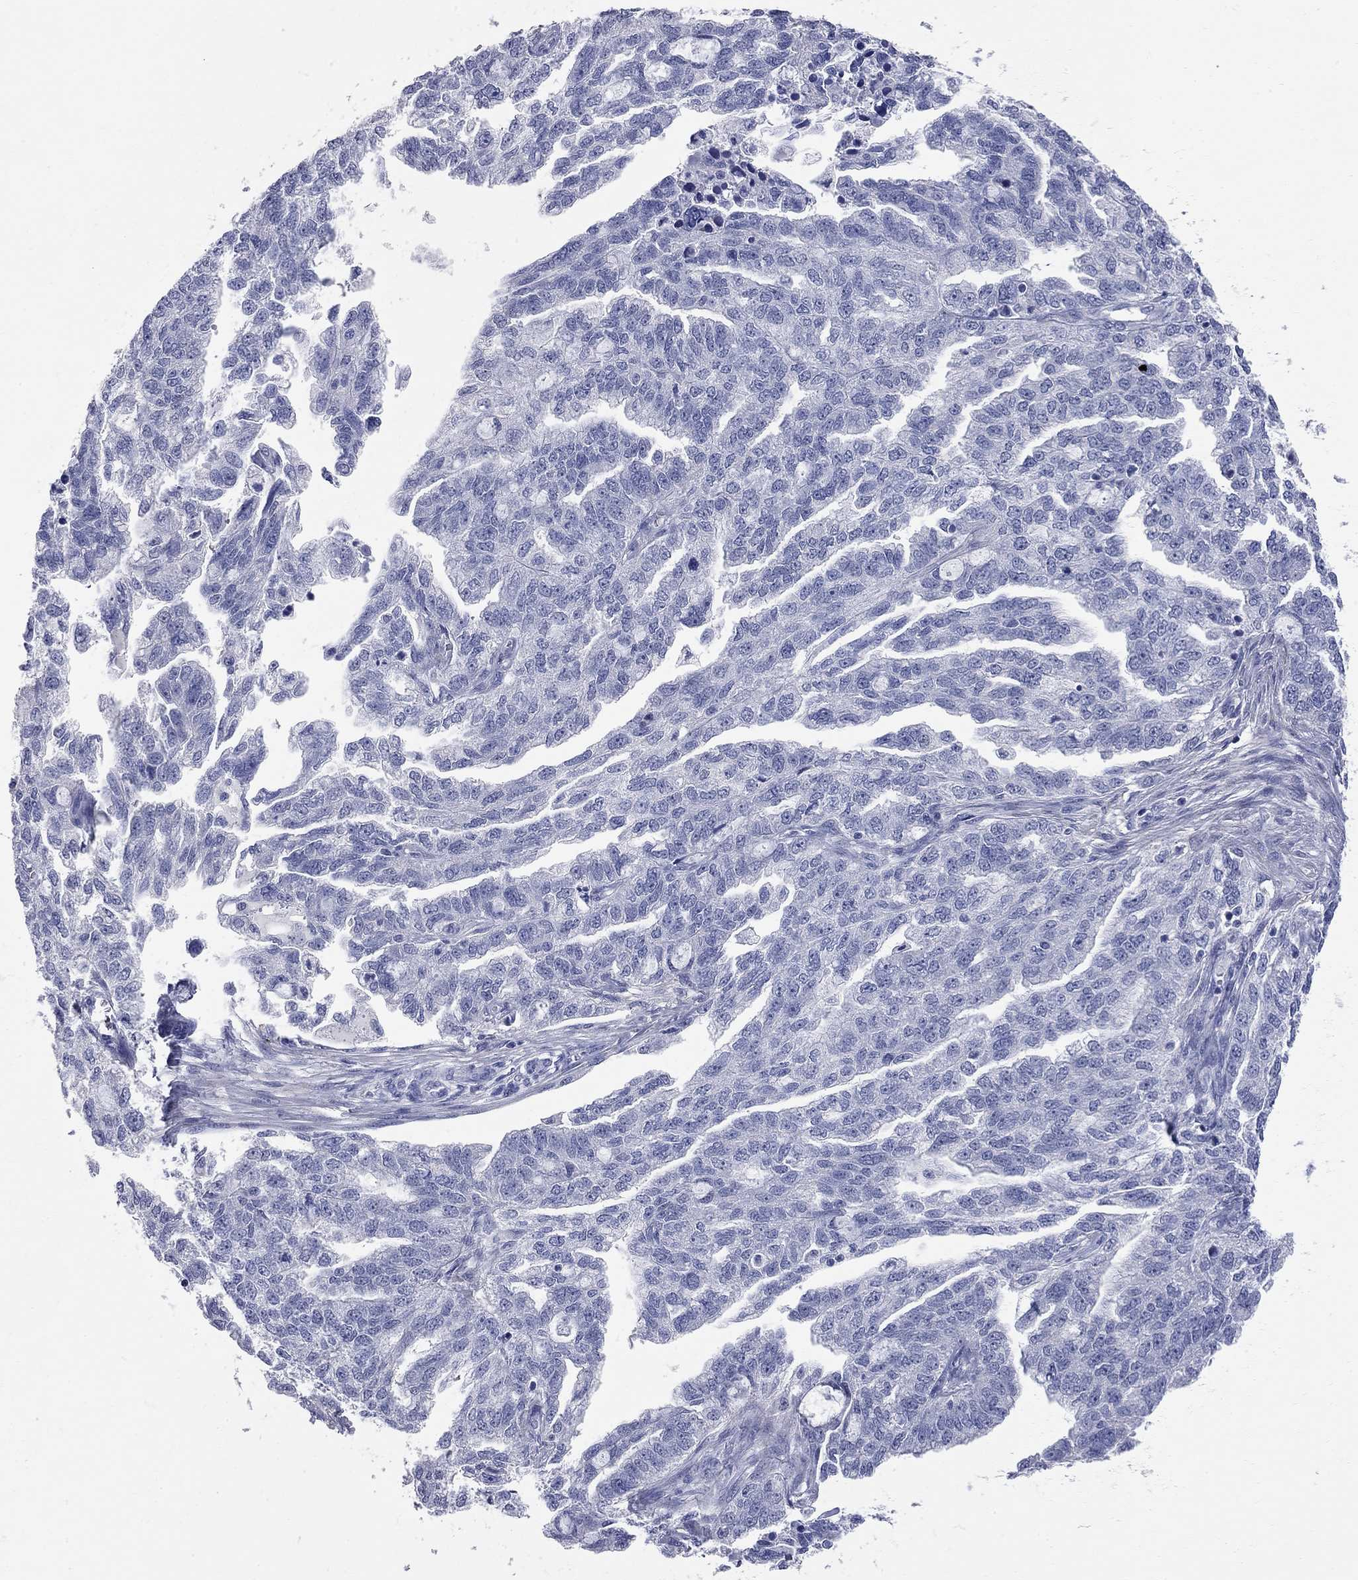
{"staining": {"intensity": "negative", "quantity": "none", "location": "none"}, "tissue": "ovarian cancer", "cell_type": "Tumor cells", "image_type": "cancer", "snomed": [{"axis": "morphology", "description": "Cystadenocarcinoma, serous, NOS"}, {"axis": "topography", "description": "Ovary"}], "caption": "Serous cystadenocarcinoma (ovarian) stained for a protein using immunohistochemistry (IHC) shows no staining tumor cells.", "gene": "FAM221B", "patient": {"sex": "female", "age": 51}}